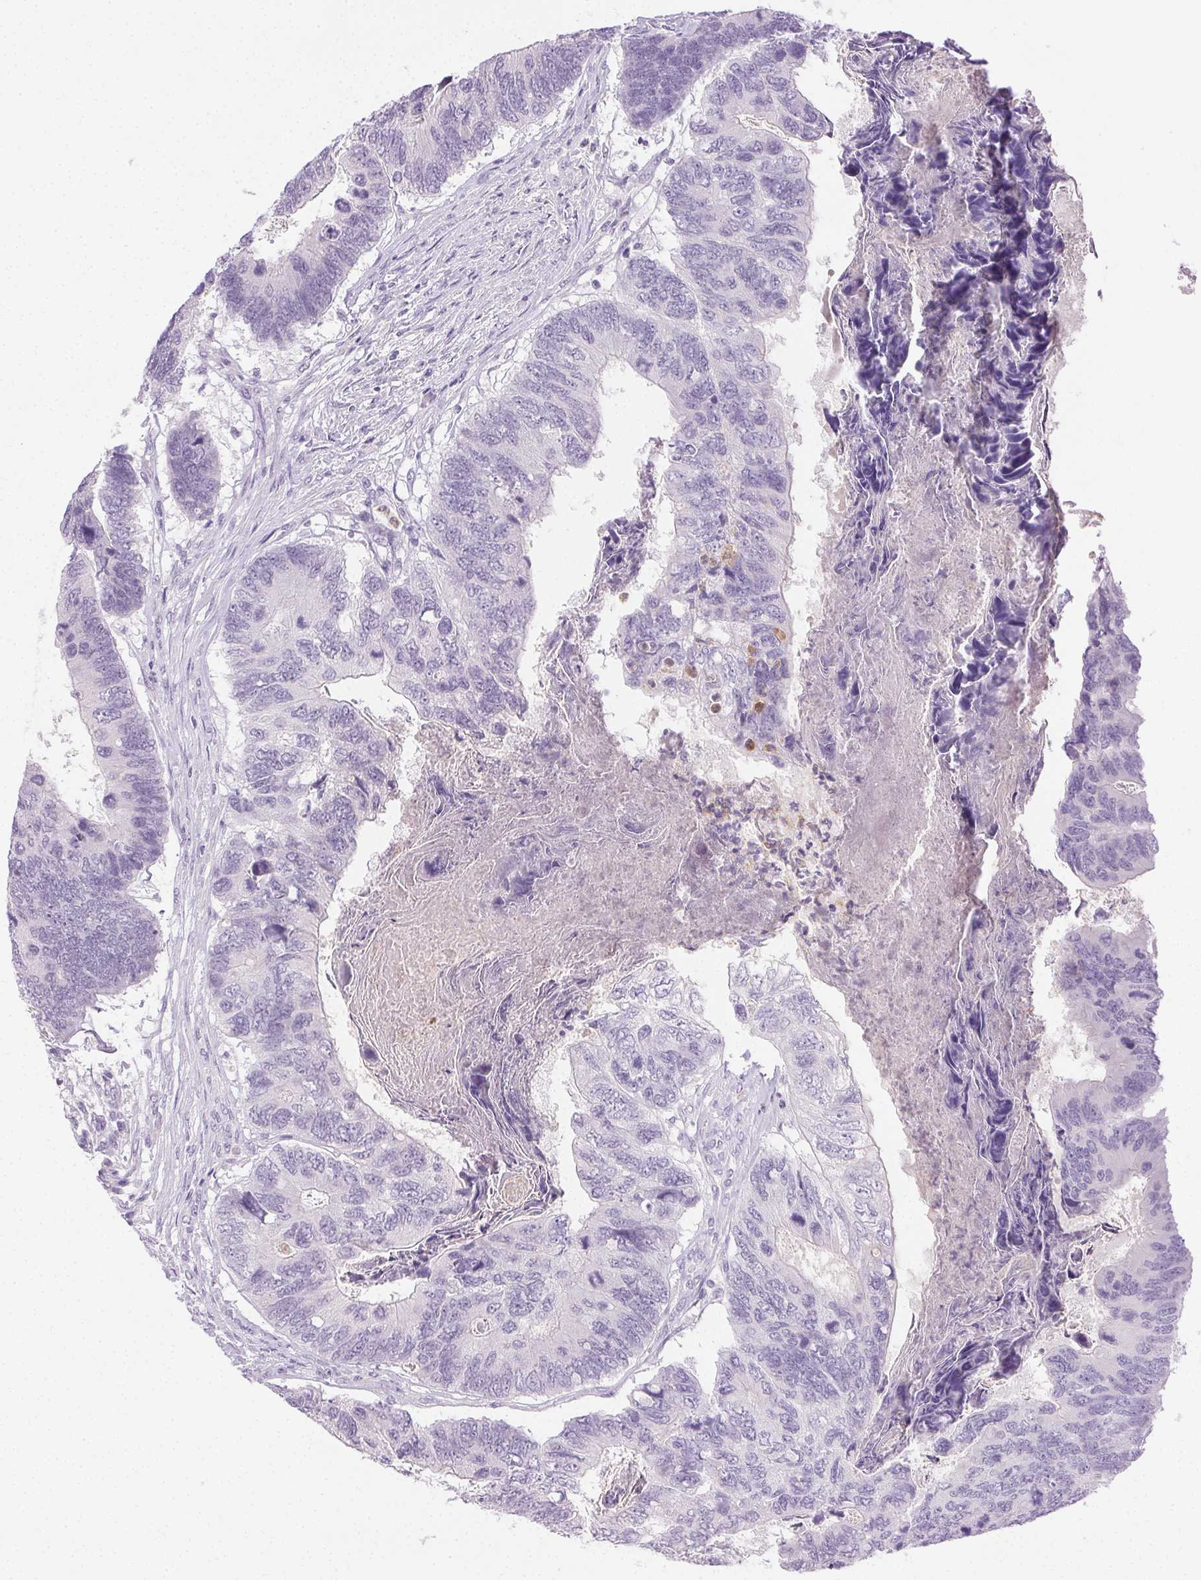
{"staining": {"intensity": "negative", "quantity": "none", "location": "none"}, "tissue": "colorectal cancer", "cell_type": "Tumor cells", "image_type": "cancer", "snomed": [{"axis": "morphology", "description": "Adenocarcinoma, NOS"}, {"axis": "topography", "description": "Colon"}], "caption": "The histopathology image exhibits no staining of tumor cells in colorectal cancer. The staining is performed using DAB brown chromogen with nuclei counter-stained in using hematoxylin.", "gene": "EMX2", "patient": {"sex": "female", "age": 67}}